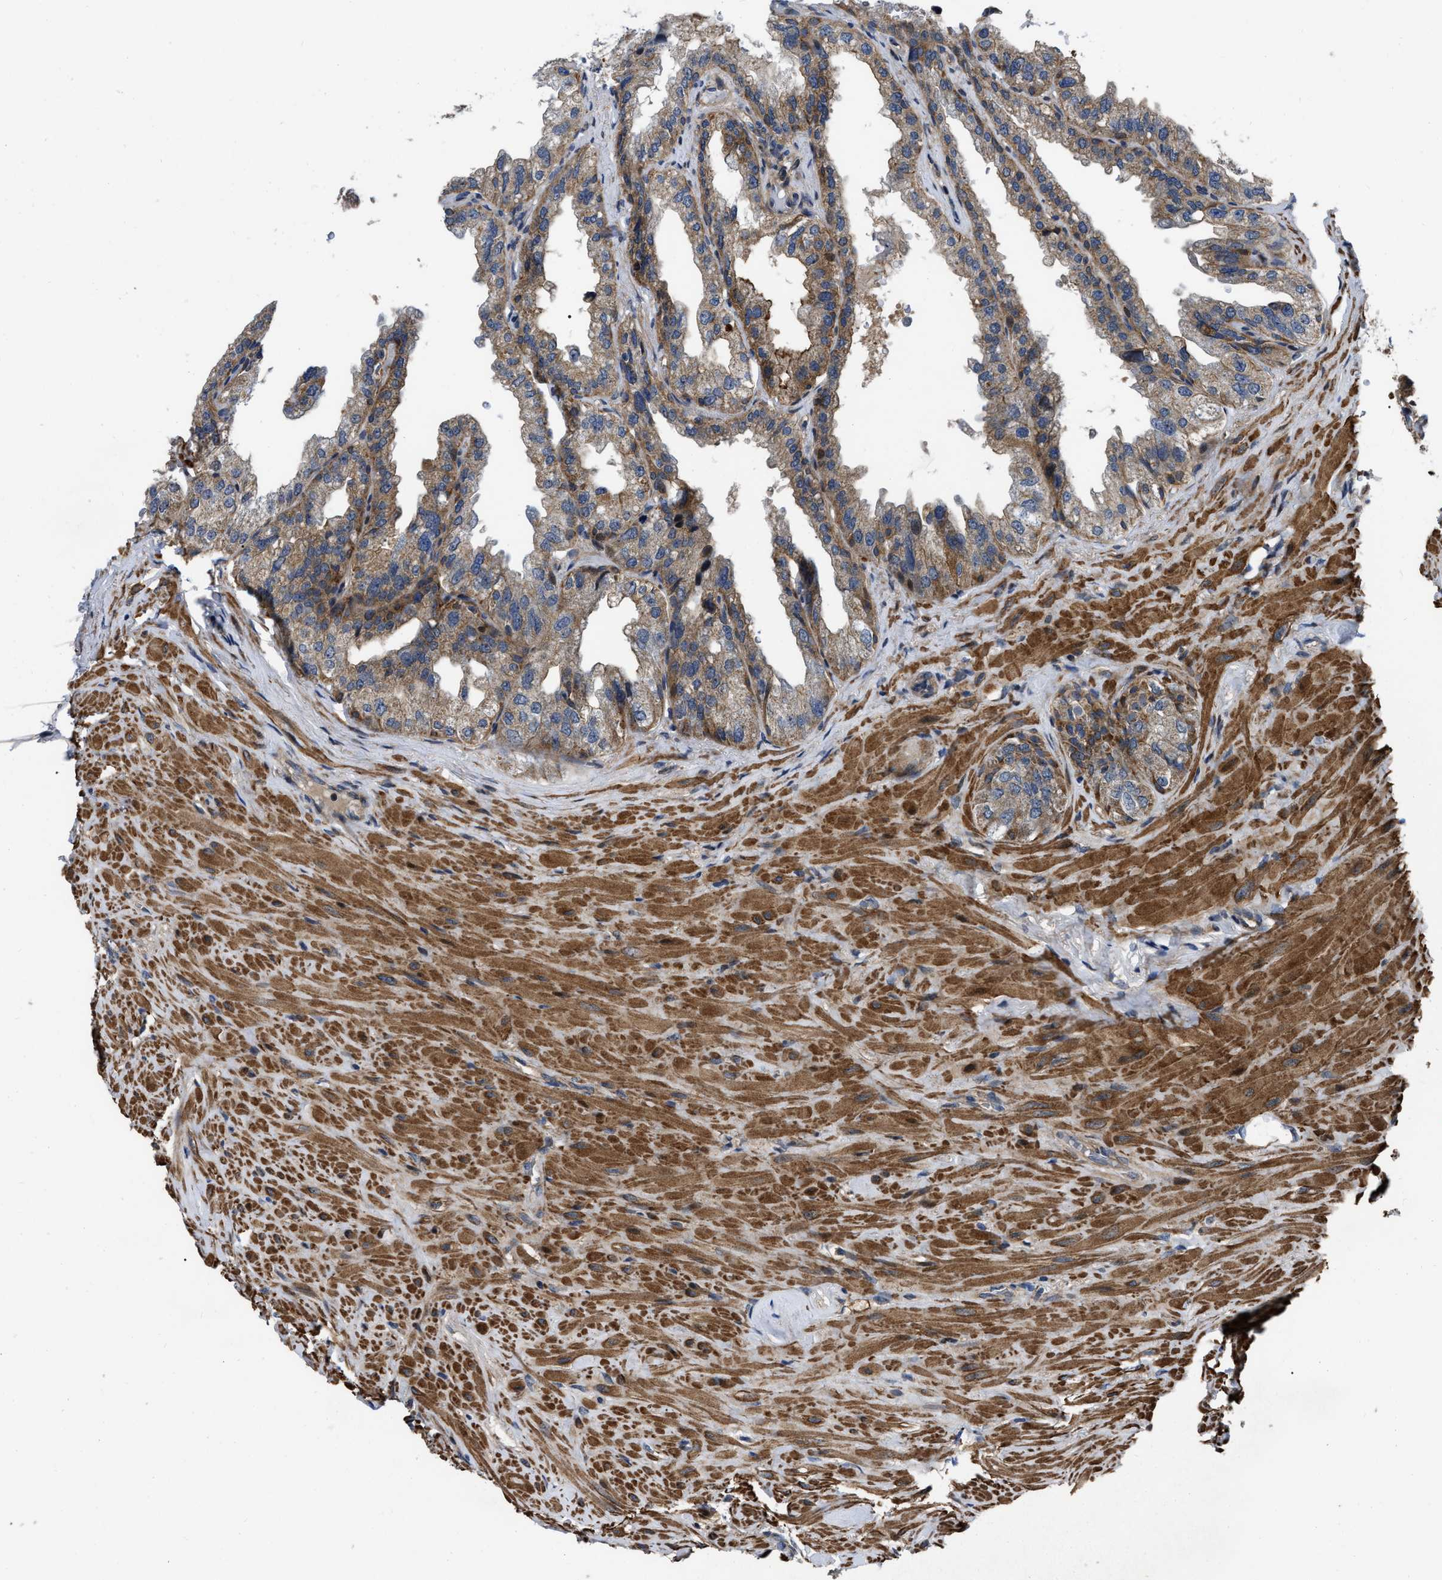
{"staining": {"intensity": "moderate", "quantity": ">75%", "location": "cytoplasmic/membranous"}, "tissue": "seminal vesicle", "cell_type": "Glandular cells", "image_type": "normal", "snomed": [{"axis": "morphology", "description": "Normal tissue, NOS"}, {"axis": "topography", "description": "Seminal veicle"}], "caption": "Immunohistochemical staining of unremarkable seminal vesicle reveals medium levels of moderate cytoplasmic/membranous expression in approximately >75% of glandular cells.", "gene": "PPWD1", "patient": {"sex": "male", "age": 68}}